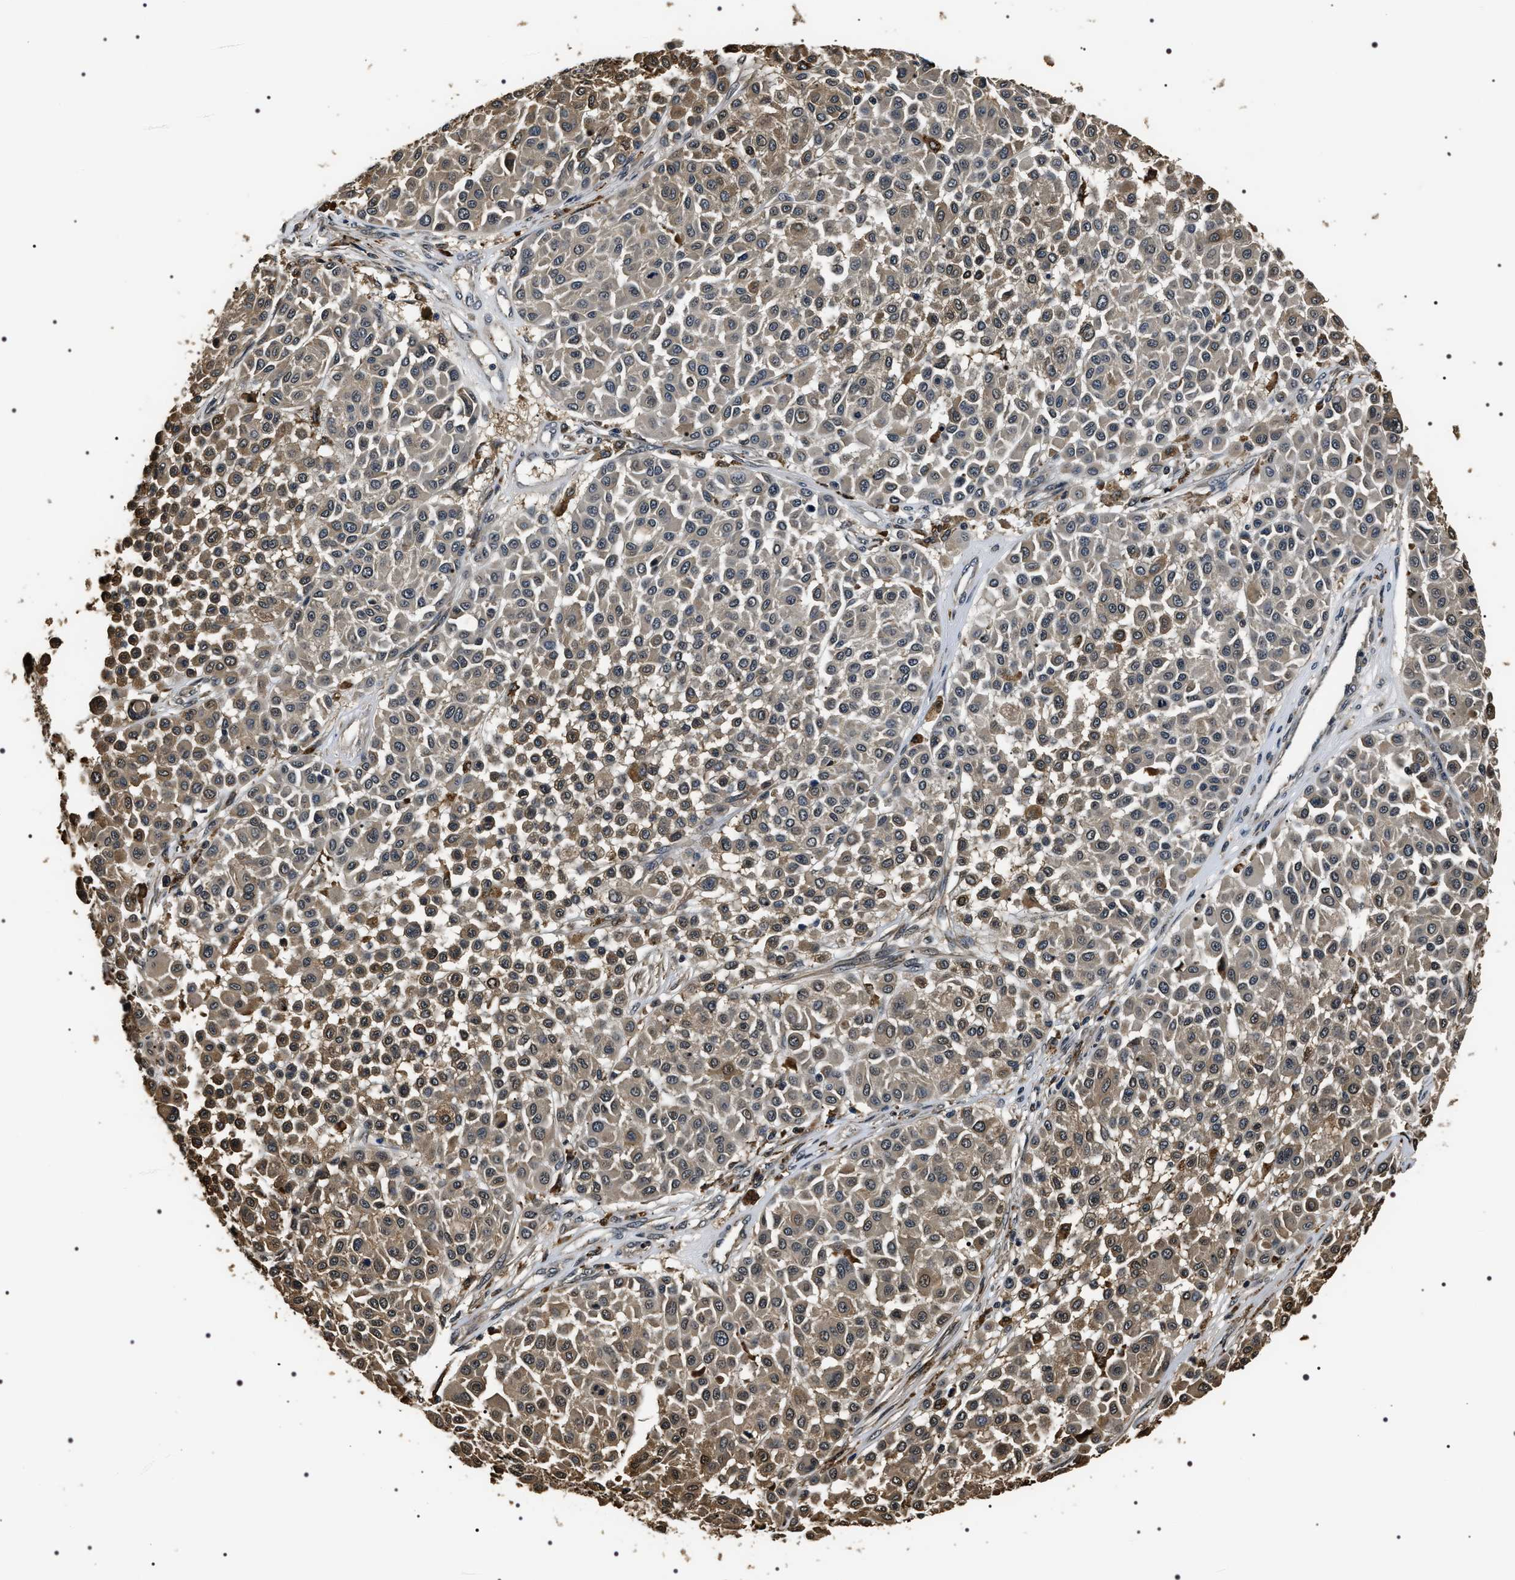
{"staining": {"intensity": "weak", "quantity": "25%-75%", "location": "cytoplasmic/membranous"}, "tissue": "melanoma", "cell_type": "Tumor cells", "image_type": "cancer", "snomed": [{"axis": "morphology", "description": "Malignant melanoma, Metastatic site"}, {"axis": "topography", "description": "Soft tissue"}], "caption": "IHC (DAB) staining of human melanoma exhibits weak cytoplasmic/membranous protein staining in approximately 25%-75% of tumor cells. The protein is stained brown, and the nuclei are stained in blue (DAB (3,3'-diaminobenzidine) IHC with brightfield microscopy, high magnification).", "gene": "ARHGAP22", "patient": {"sex": "male", "age": 41}}